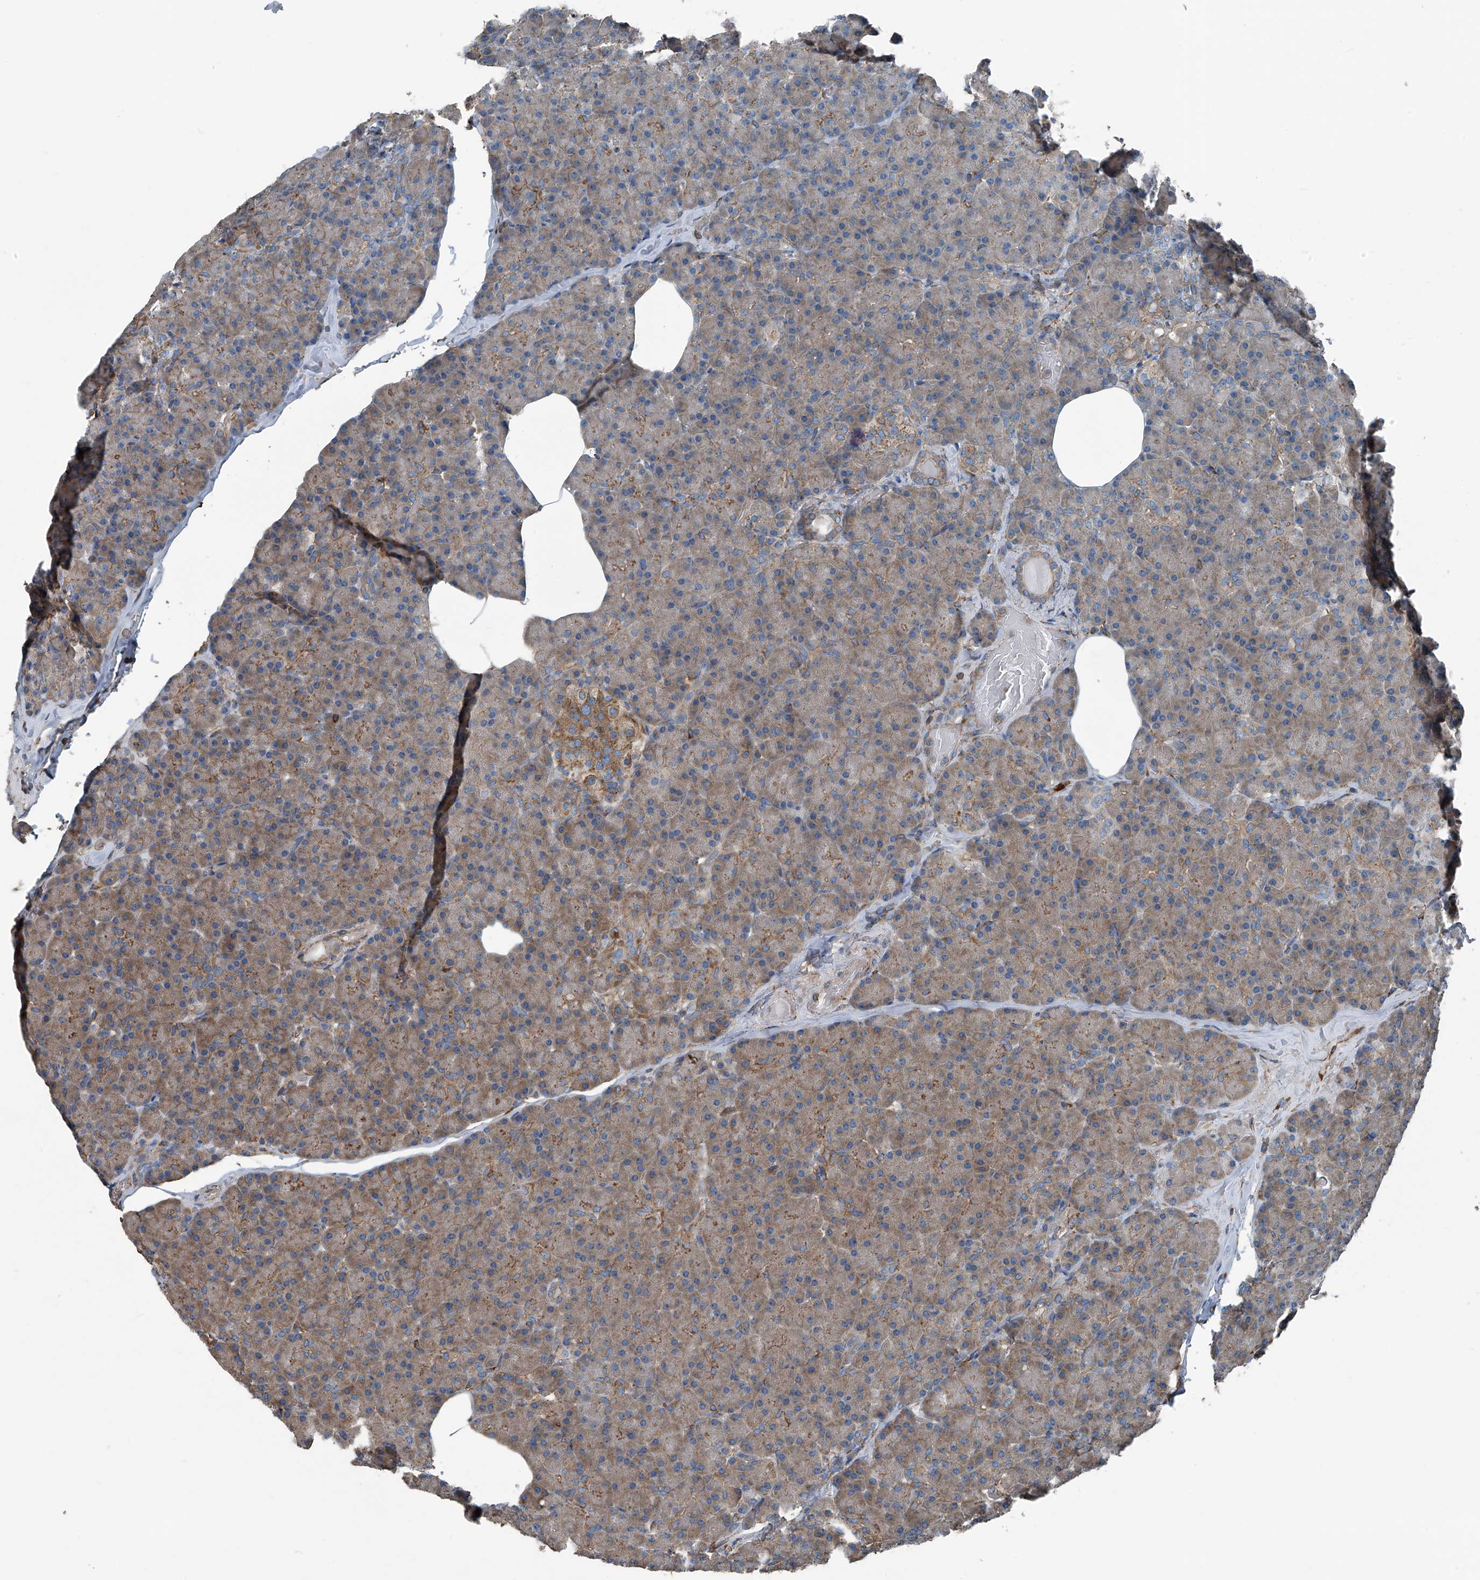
{"staining": {"intensity": "moderate", "quantity": "25%-75%", "location": "cytoplasmic/membranous"}, "tissue": "pancreas", "cell_type": "Exocrine glandular cells", "image_type": "normal", "snomed": [{"axis": "morphology", "description": "Normal tissue, NOS"}, {"axis": "topography", "description": "Pancreas"}], "caption": "This photomicrograph demonstrates immunohistochemistry staining of benign human pancreas, with medium moderate cytoplasmic/membranous positivity in approximately 25%-75% of exocrine glandular cells.", "gene": "SEPTIN7", "patient": {"sex": "female", "age": 43}}